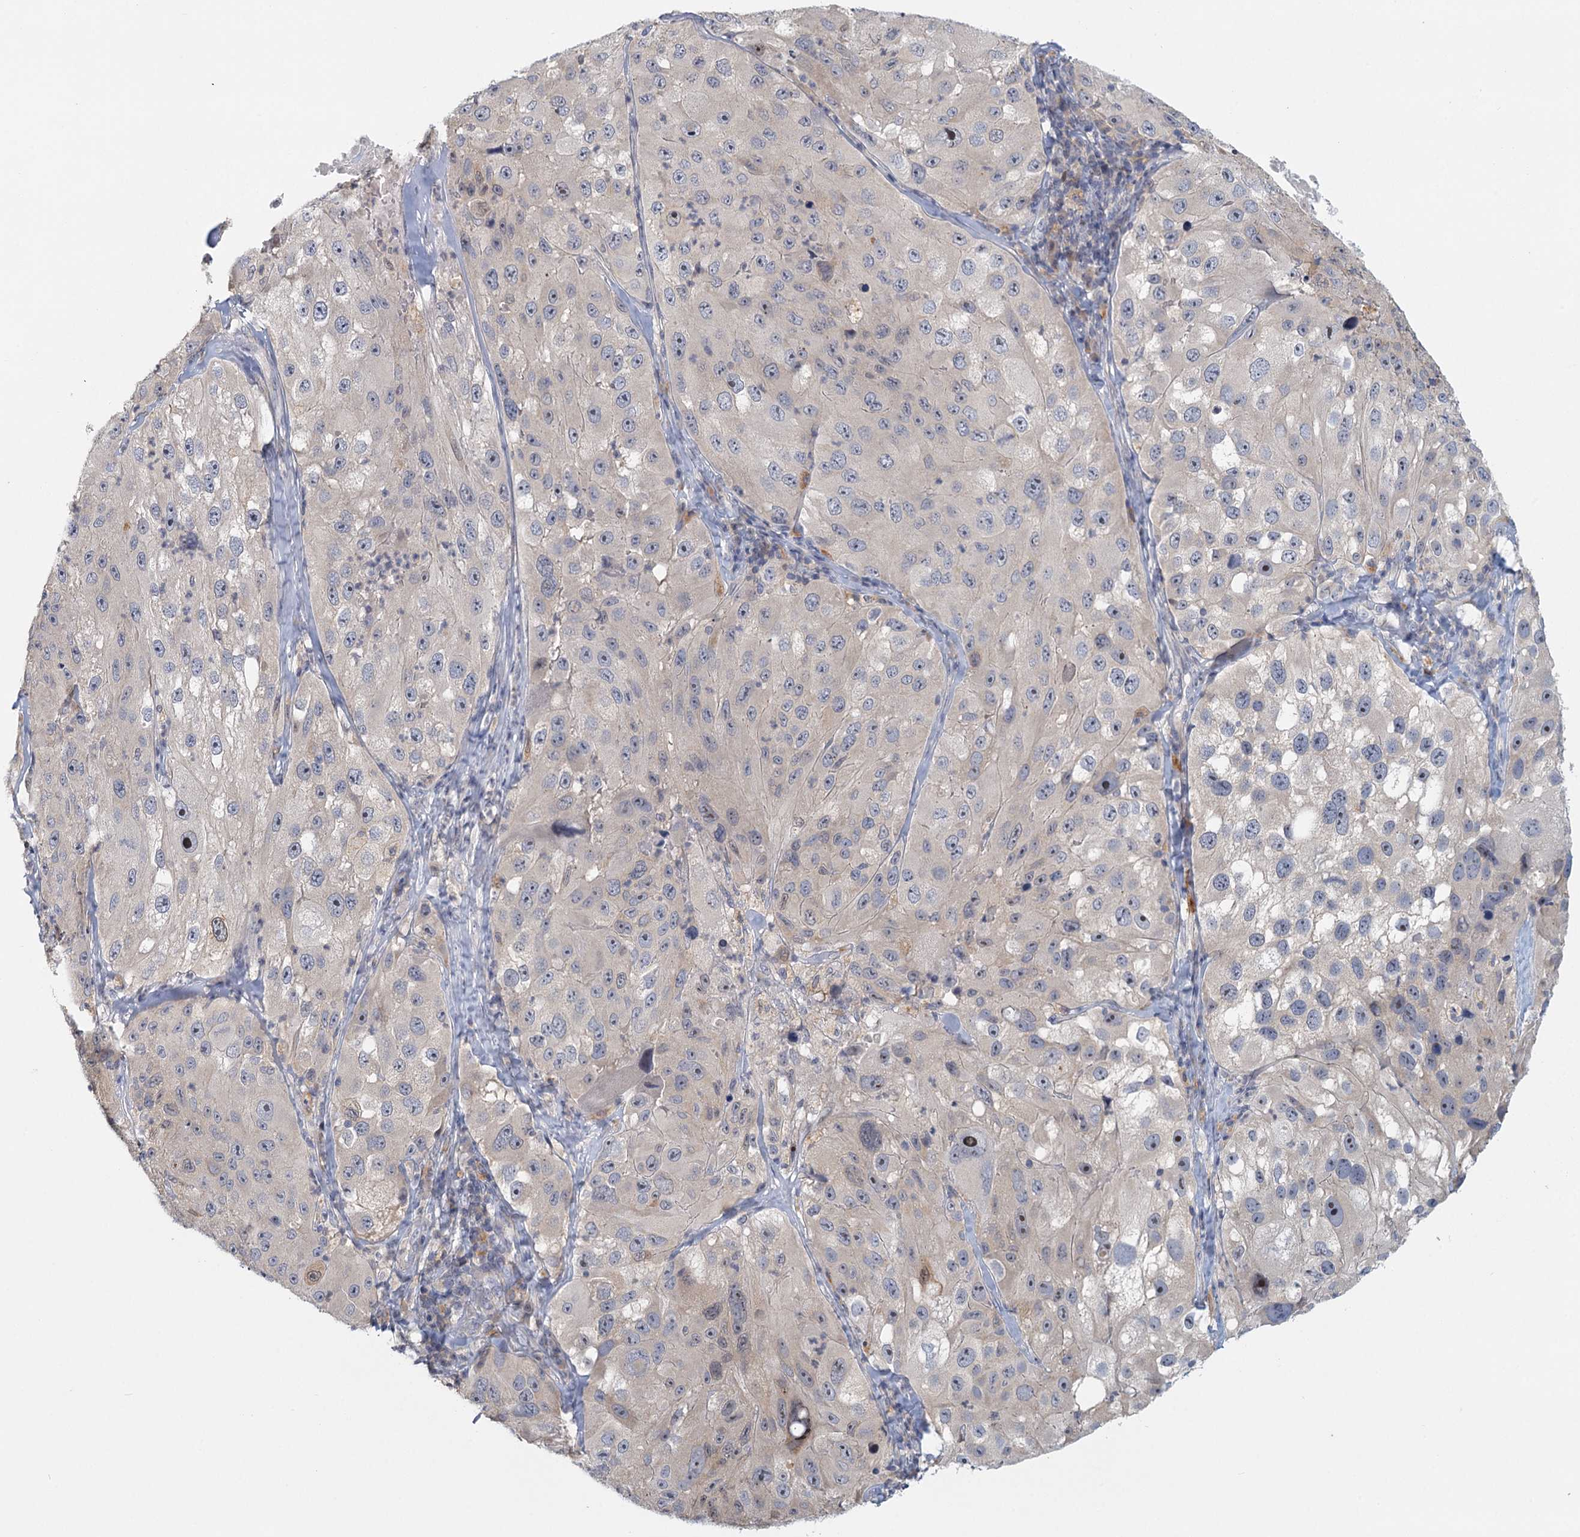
{"staining": {"intensity": "negative", "quantity": "none", "location": "none"}, "tissue": "melanoma", "cell_type": "Tumor cells", "image_type": "cancer", "snomed": [{"axis": "morphology", "description": "Malignant melanoma, Metastatic site"}, {"axis": "topography", "description": "Lymph node"}], "caption": "Tumor cells are negative for brown protein staining in melanoma.", "gene": "MYO7B", "patient": {"sex": "male", "age": 62}}